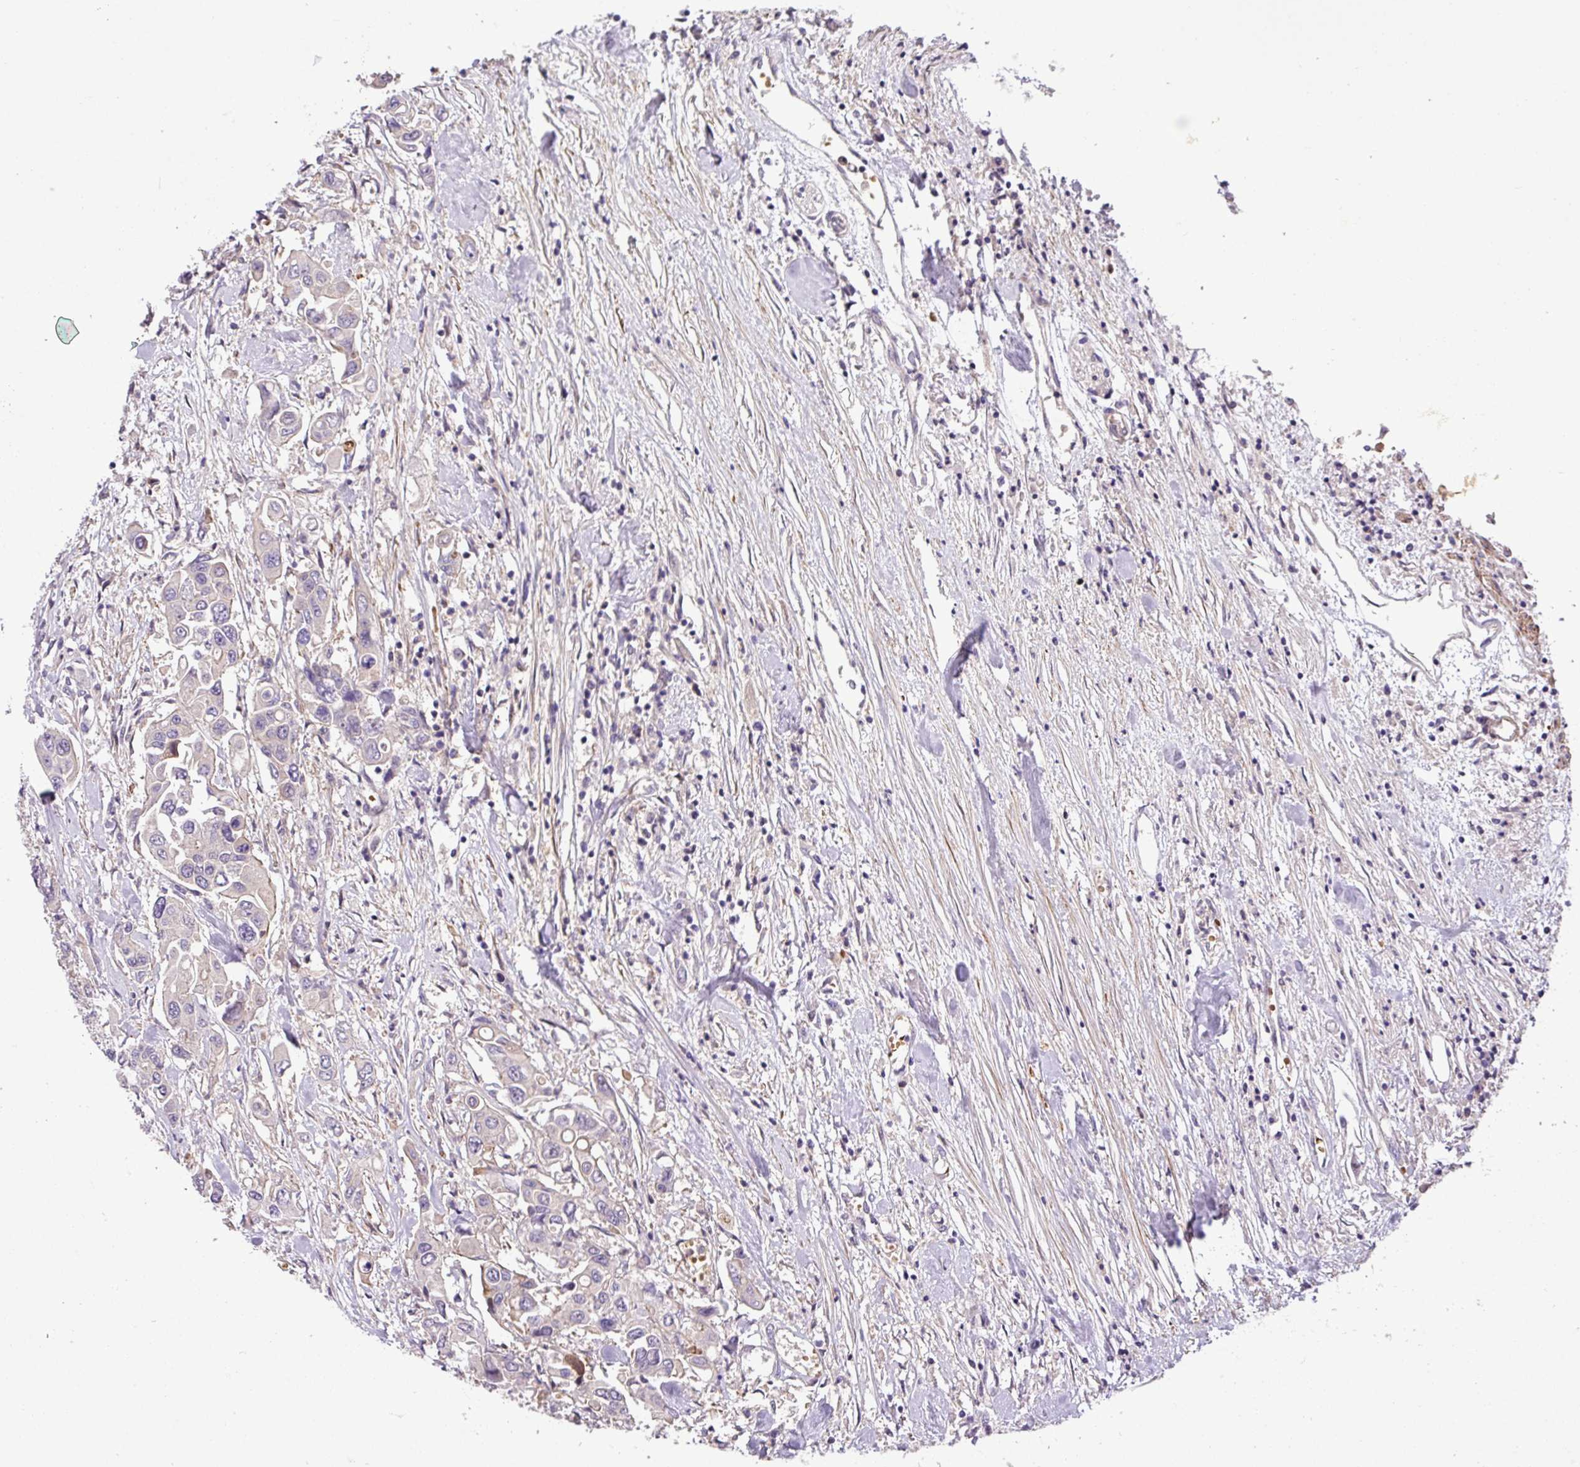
{"staining": {"intensity": "negative", "quantity": "none", "location": "none"}, "tissue": "colorectal cancer", "cell_type": "Tumor cells", "image_type": "cancer", "snomed": [{"axis": "morphology", "description": "Adenocarcinoma, NOS"}, {"axis": "topography", "description": "Colon"}], "caption": "Micrograph shows no significant protein staining in tumor cells of colorectal cancer (adenocarcinoma). Brightfield microscopy of immunohistochemistry (IHC) stained with DAB (brown) and hematoxylin (blue), captured at high magnification.", "gene": "NBEAL2", "patient": {"sex": "male", "age": 77}}